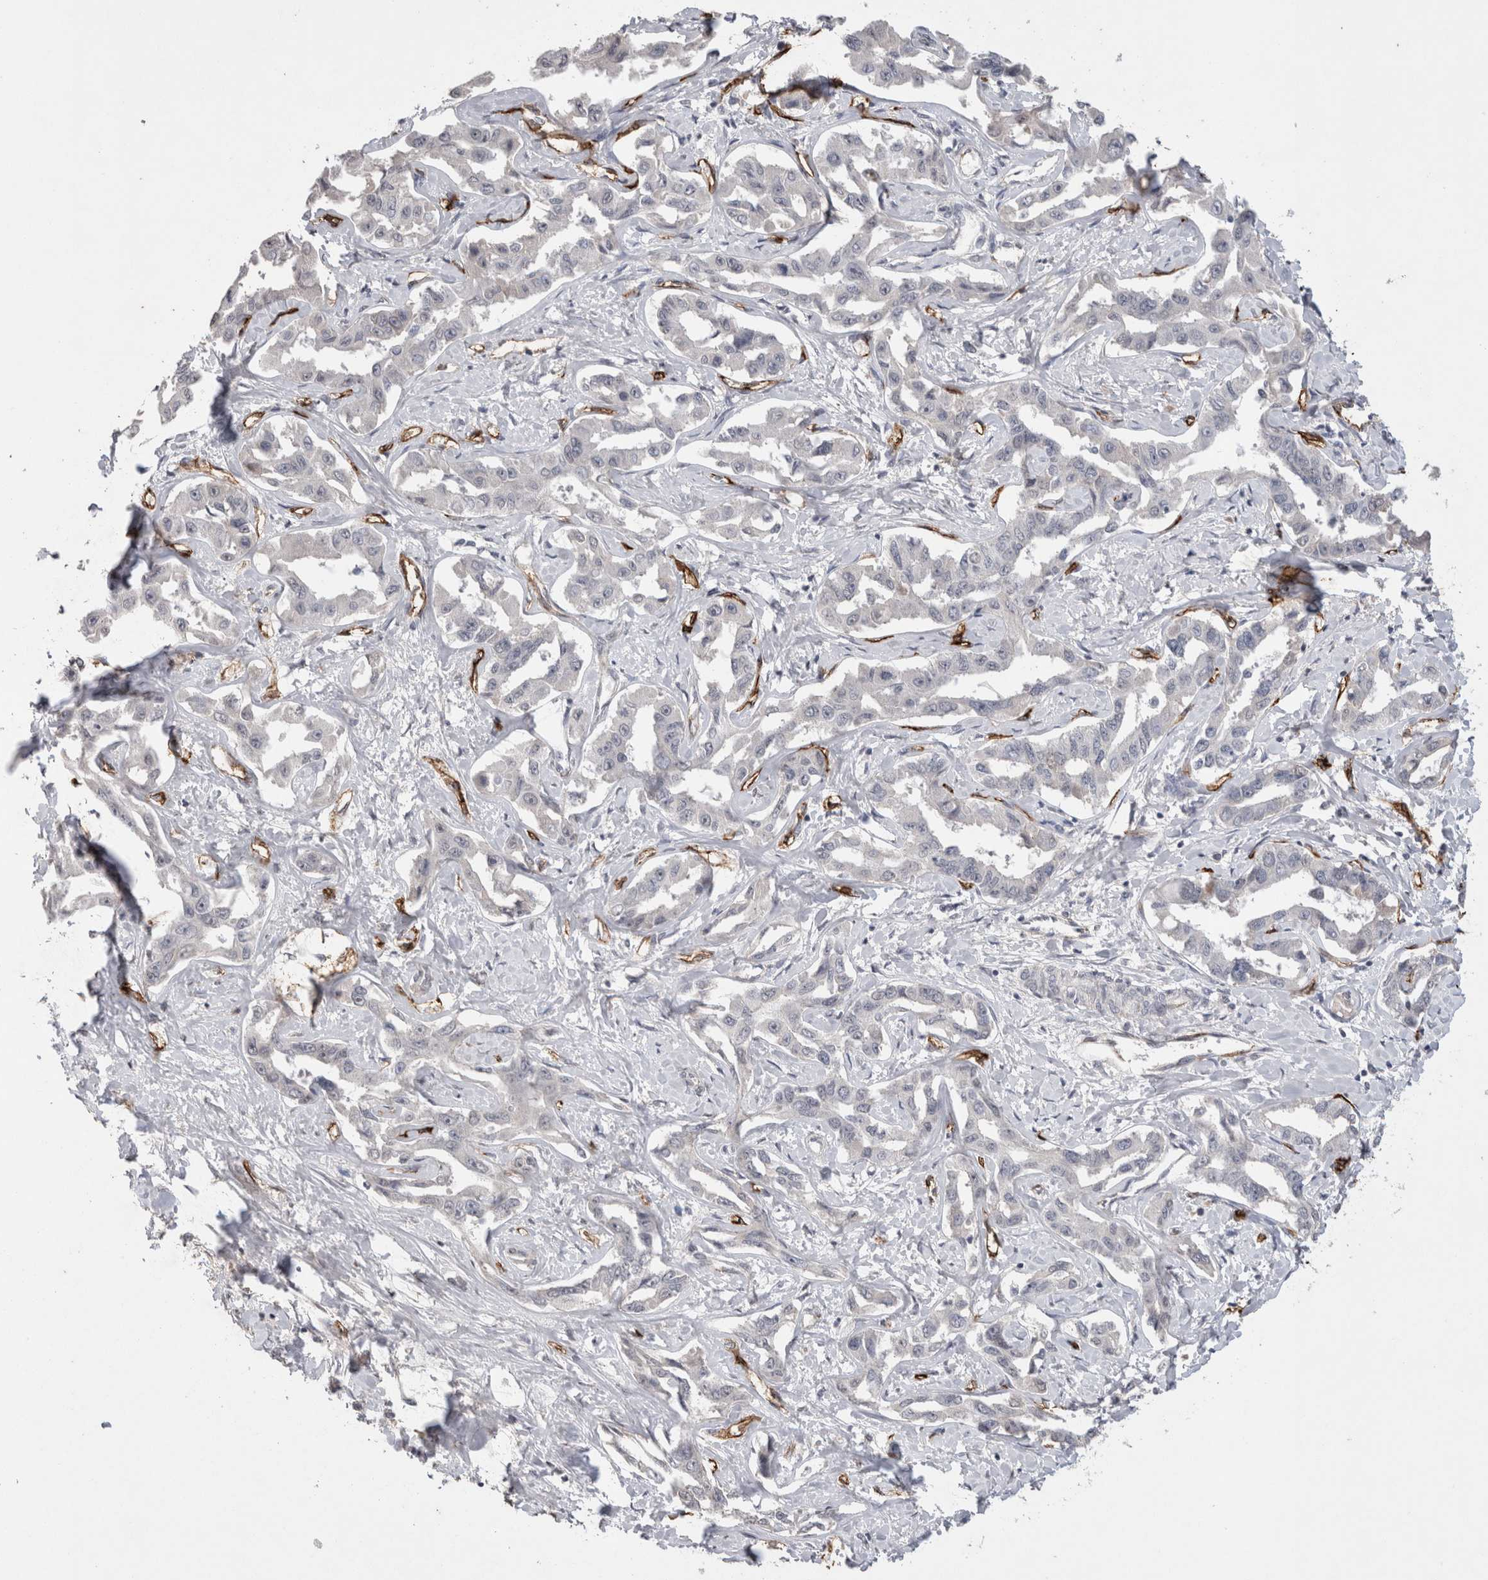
{"staining": {"intensity": "negative", "quantity": "none", "location": "none"}, "tissue": "liver cancer", "cell_type": "Tumor cells", "image_type": "cancer", "snomed": [{"axis": "morphology", "description": "Cholangiocarcinoma"}, {"axis": "topography", "description": "Liver"}], "caption": "An image of human liver cholangiocarcinoma is negative for staining in tumor cells.", "gene": "CDH13", "patient": {"sex": "male", "age": 59}}